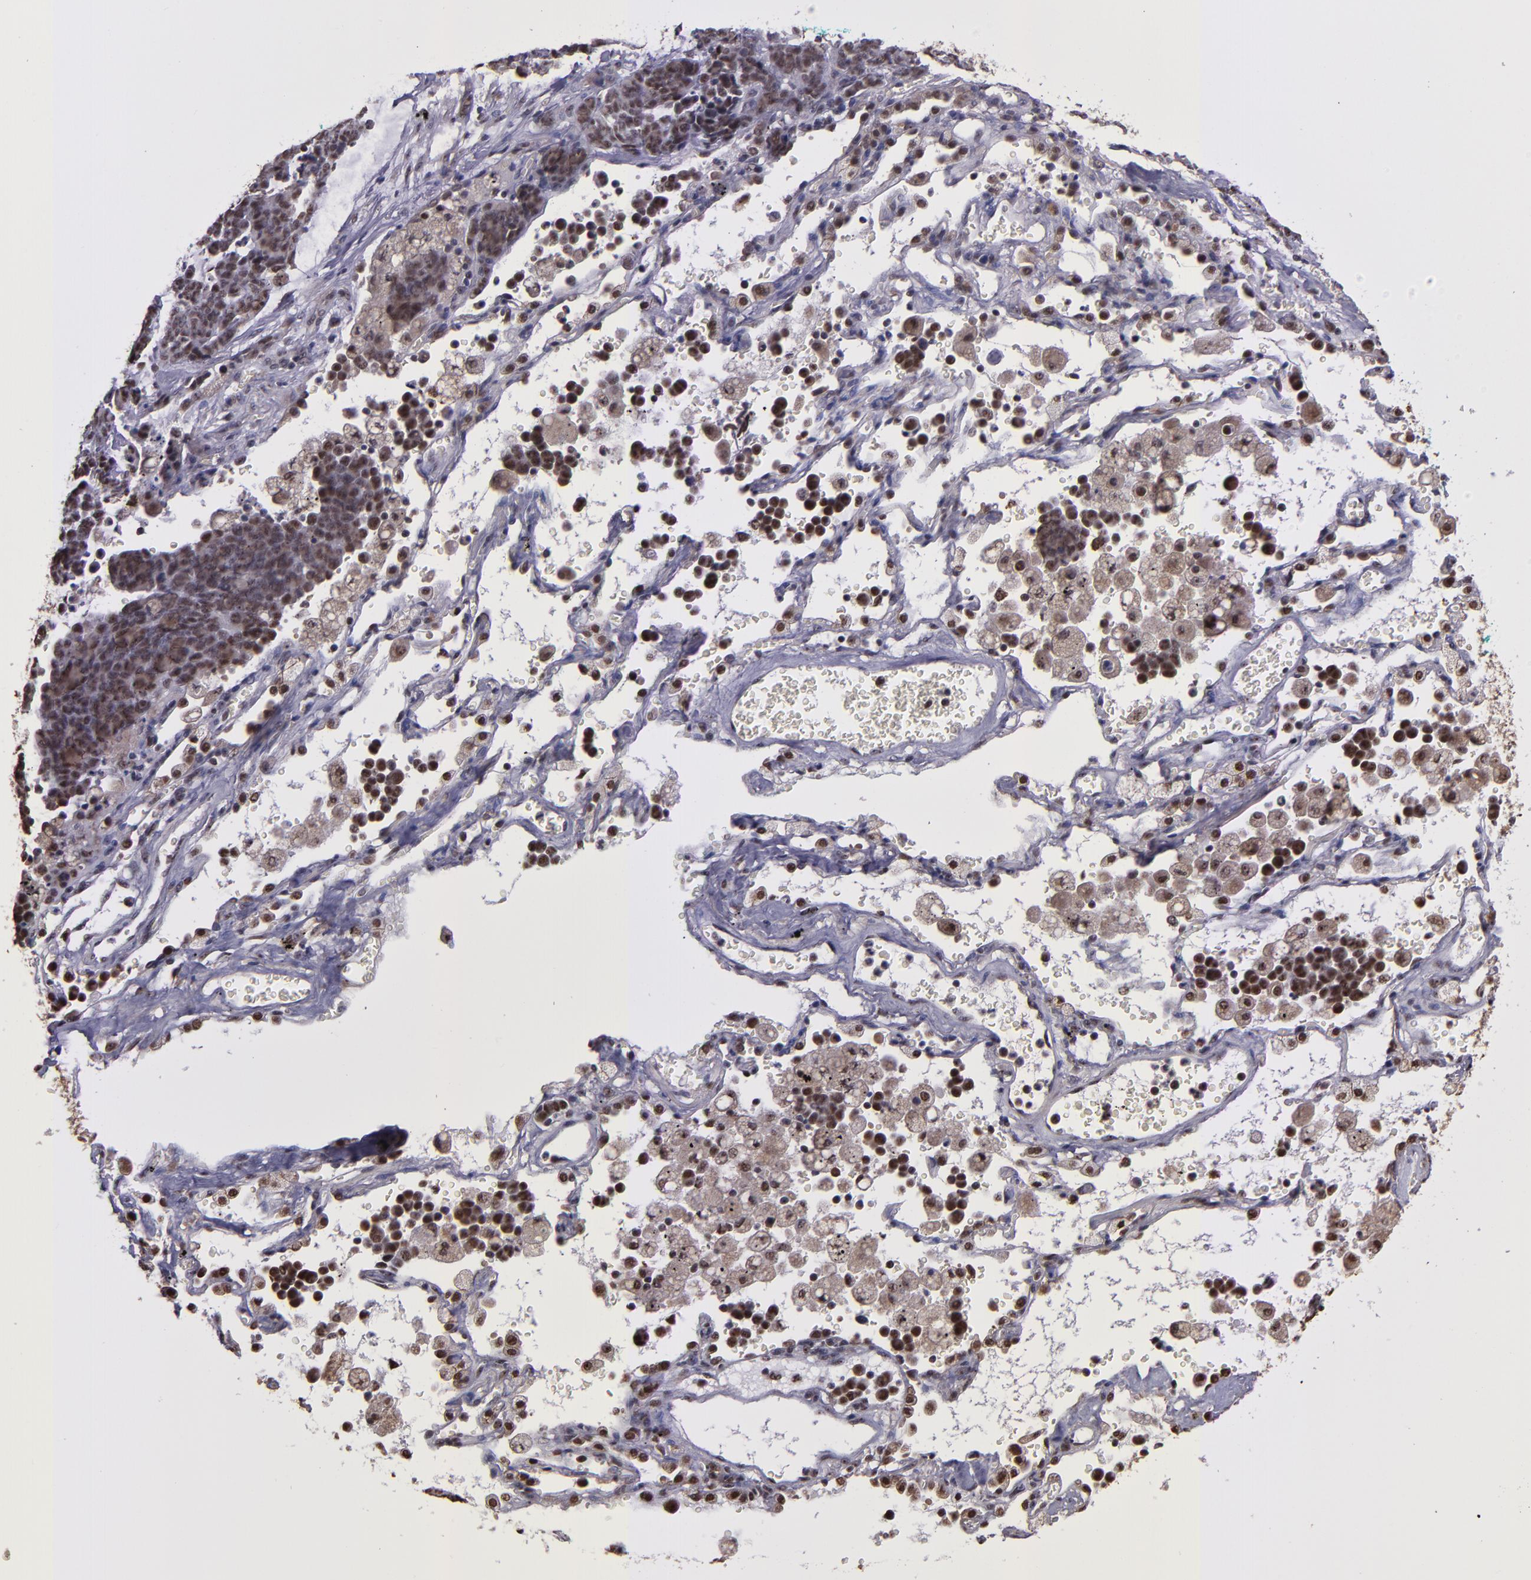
{"staining": {"intensity": "weak", "quantity": "25%-75%", "location": "cytoplasmic/membranous,nuclear"}, "tissue": "lung cancer", "cell_type": "Tumor cells", "image_type": "cancer", "snomed": [{"axis": "morphology", "description": "Neoplasm, malignant, NOS"}, {"axis": "topography", "description": "Lung"}], "caption": "Immunohistochemistry (IHC) histopathology image of neoplastic tissue: neoplasm (malignant) (lung) stained using immunohistochemistry demonstrates low levels of weak protein expression localized specifically in the cytoplasmic/membranous and nuclear of tumor cells, appearing as a cytoplasmic/membranous and nuclear brown color.", "gene": "CECR2", "patient": {"sex": "female", "age": 58}}